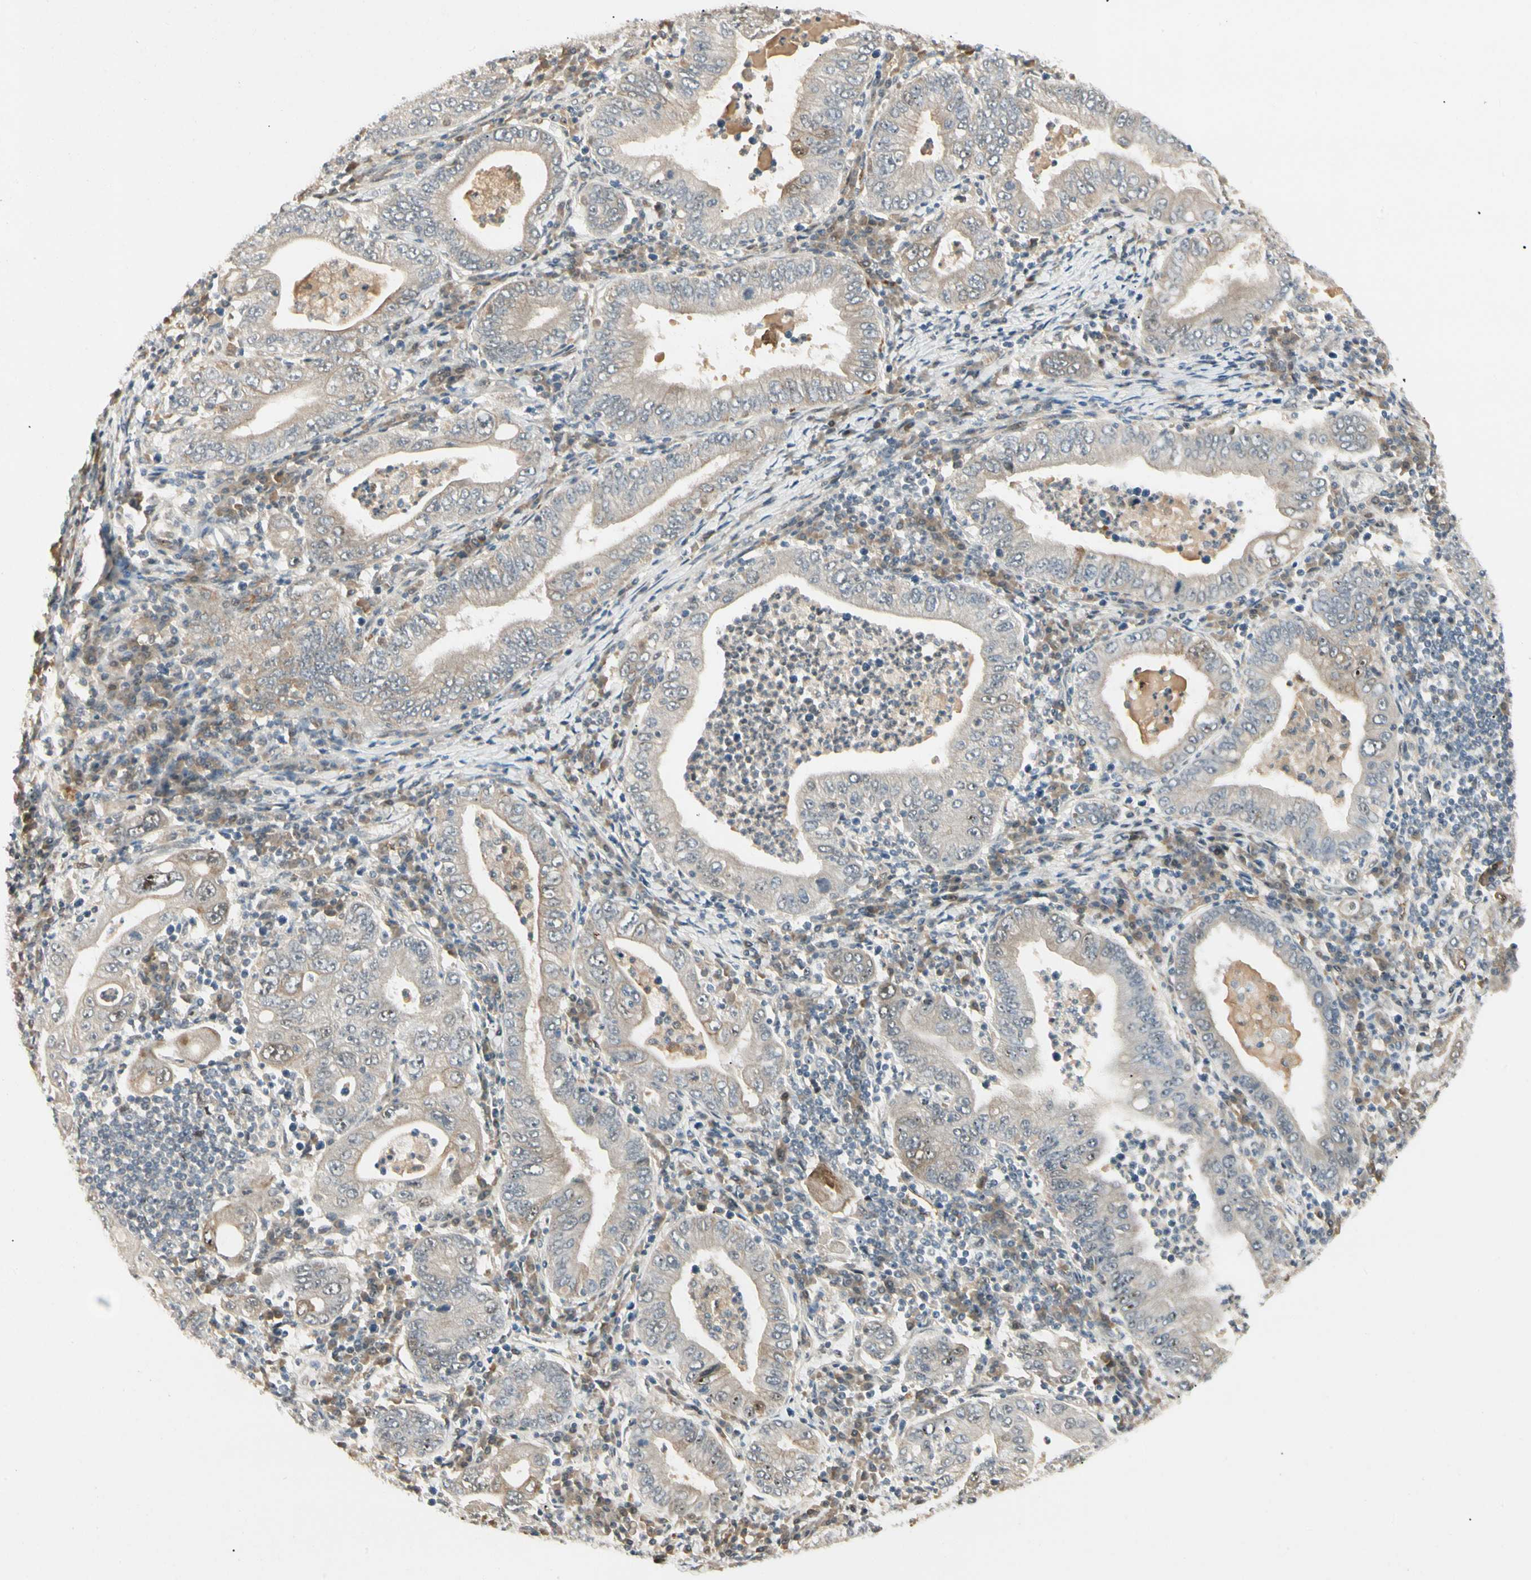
{"staining": {"intensity": "negative", "quantity": "none", "location": "none"}, "tissue": "stomach cancer", "cell_type": "Tumor cells", "image_type": "cancer", "snomed": [{"axis": "morphology", "description": "Normal tissue, NOS"}, {"axis": "morphology", "description": "Adenocarcinoma, NOS"}, {"axis": "topography", "description": "Esophagus"}, {"axis": "topography", "description": "Stomach, upper"}, {"axis": "topography", "description": "Peripheral nerve tissue"}], "caption": "Stomach cancer stained for a protein using IHC demonstrates no staining tumor cells.", "gene": "FNDC3B", "patient": {"sex": "male", "age": 62}}